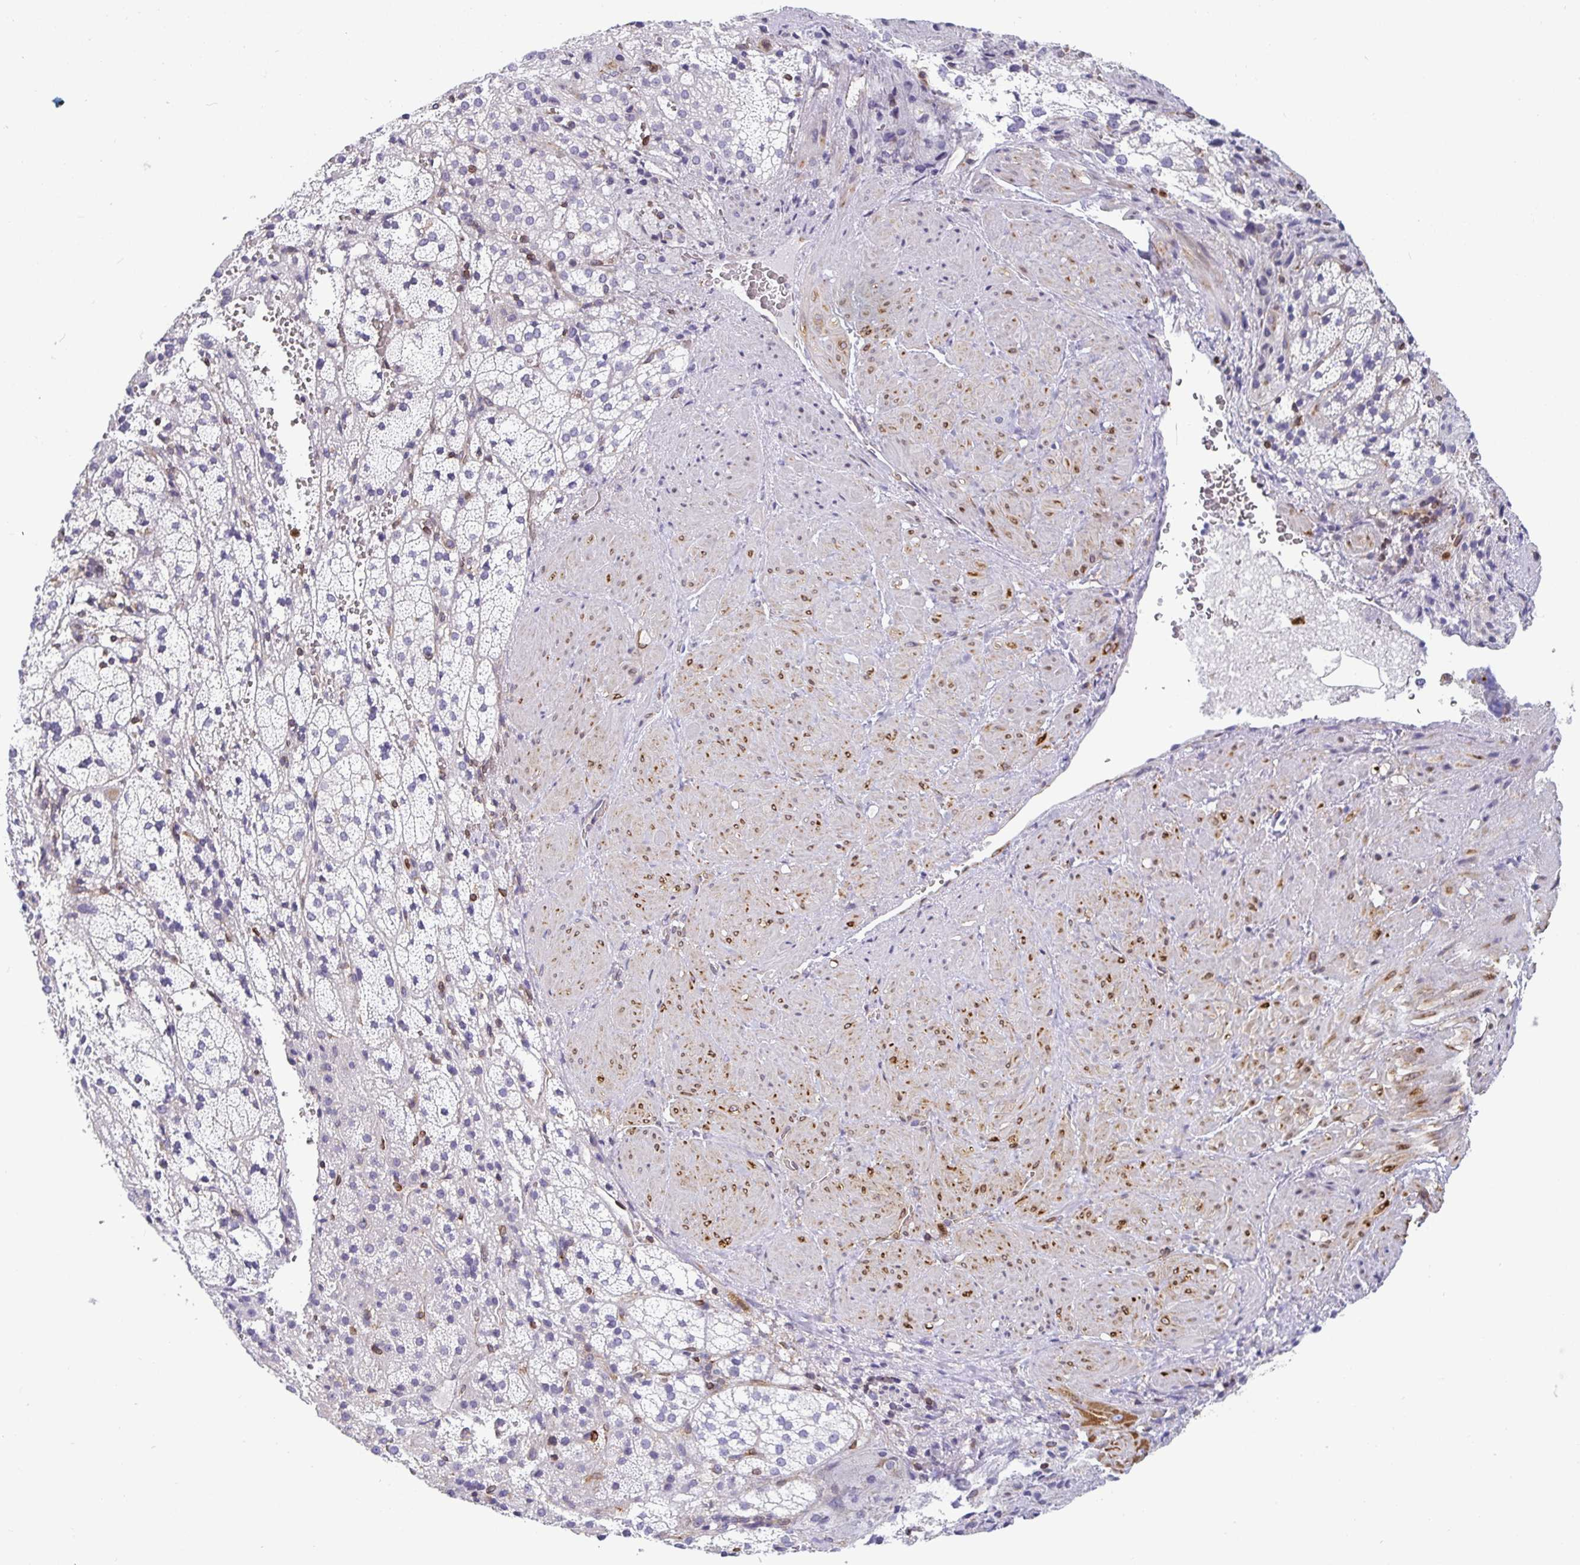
{"staining": {"intensity": "negative", "quantity": "none", "location": "none"}, "tissue": "adrenal gland", "cell_type": "Glandular cells", "image_type": "normal", "snomed": [{"axis": "morphology", "description": "Normal tissue, NOS"}, {"axis": "topography", "description": "Adrenal gland"}], "caption": "Human adrenal gland stained for a protein using immunohistochemistry (IHC) shows no expression in glandular cells.", "gene": "TP53I11", "patient": {"sex": "male", "age": 53}}